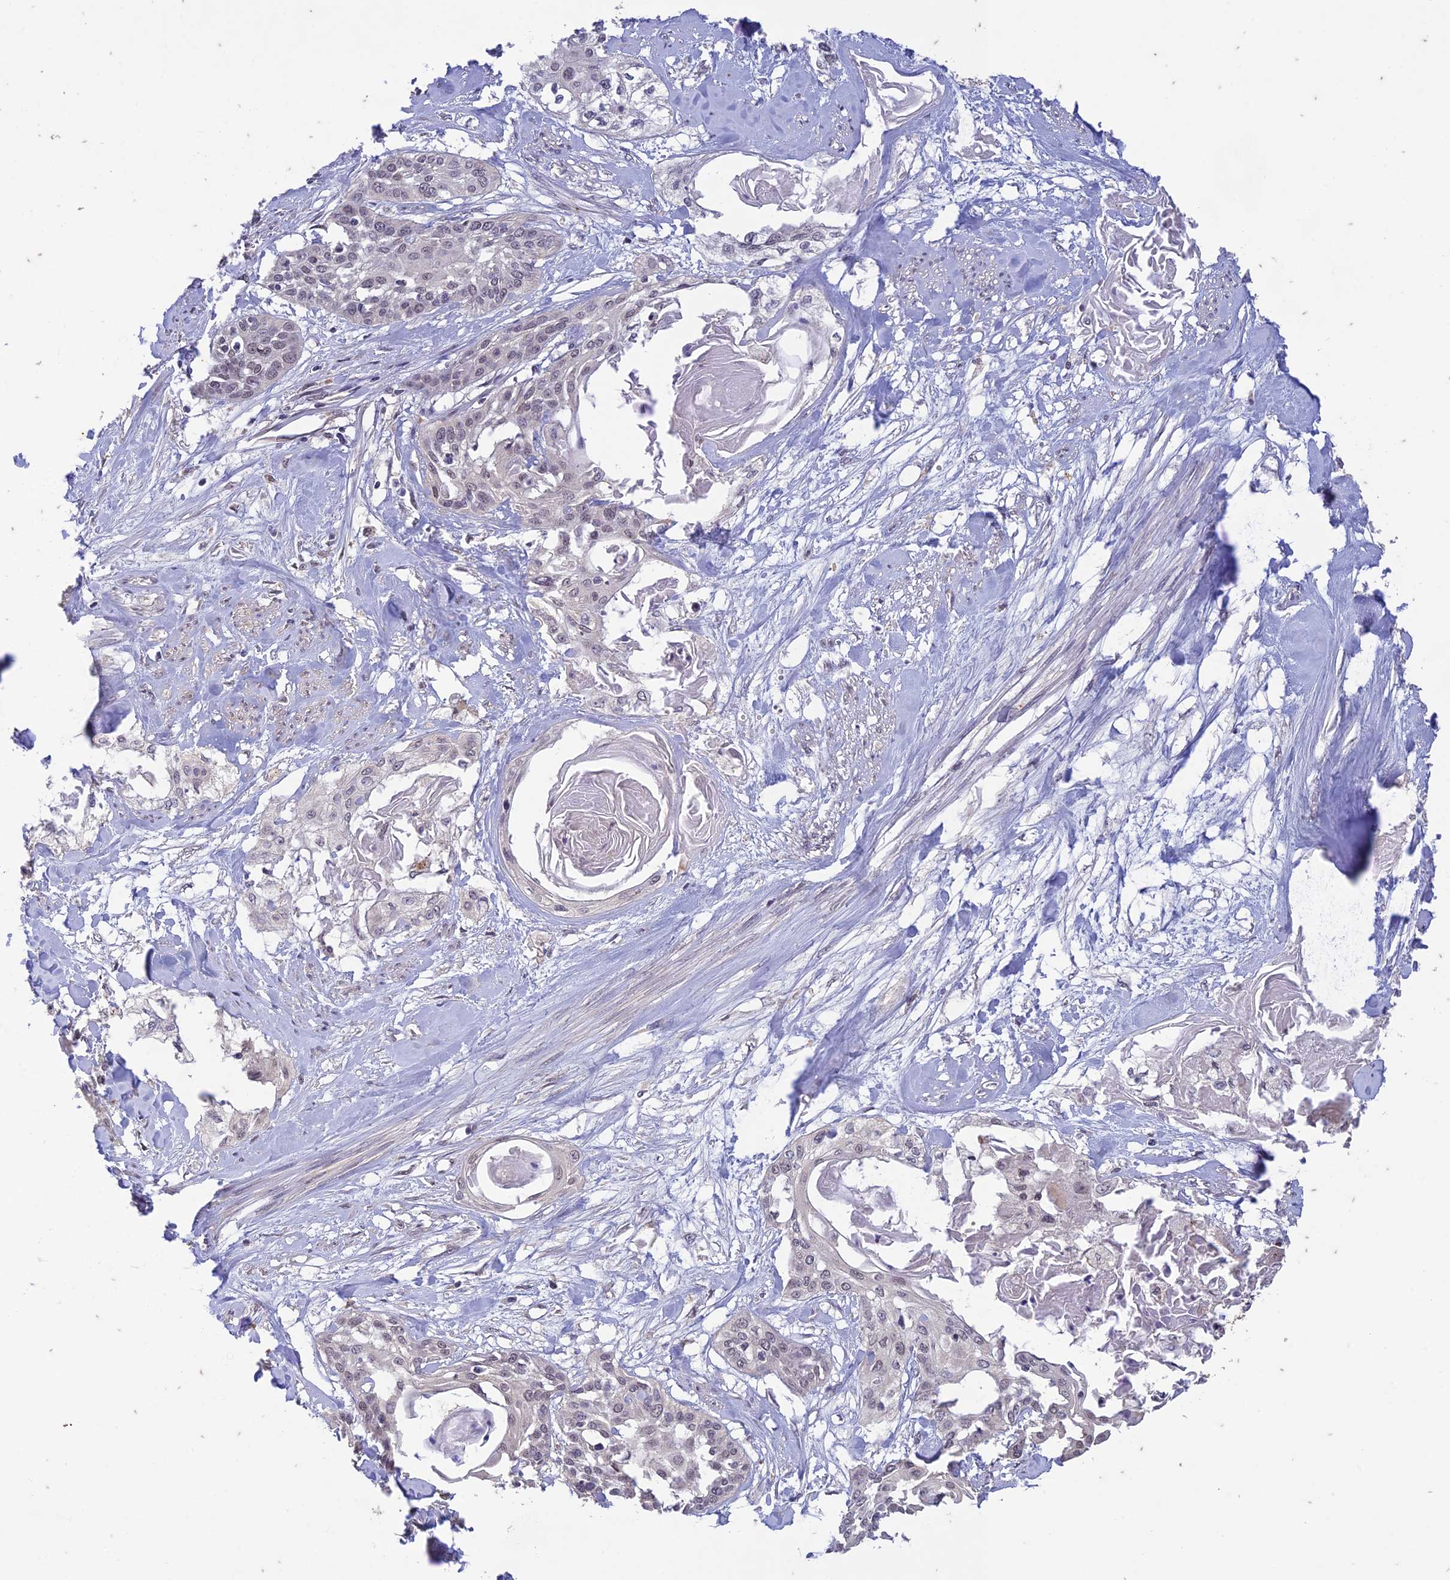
{"staining": {"intensity": "weak", "quantity": "<25%", "location": "nuclear"}, "tissue": "cervical cancer", "cell_type": "Tumor cells", "image_type": "cancer", "snomed": [{"axis": "morphology", "description": "Squamous cell carcinoma, NOS"}, {"axis": "topography", "description": "Cervix"}], "caption": "Photomicrograph shows no protein staining in tumor cells of cervical cancer tissue. Brightfield microscopy of immunohistochemistry (IHC) stained with DAB (3,3'-diaminobenzidine) (brown) and hematoxylin (blue), captured at high magnification.", "gene": "POP4", "patient": {"sex": "female", "age": 57}}